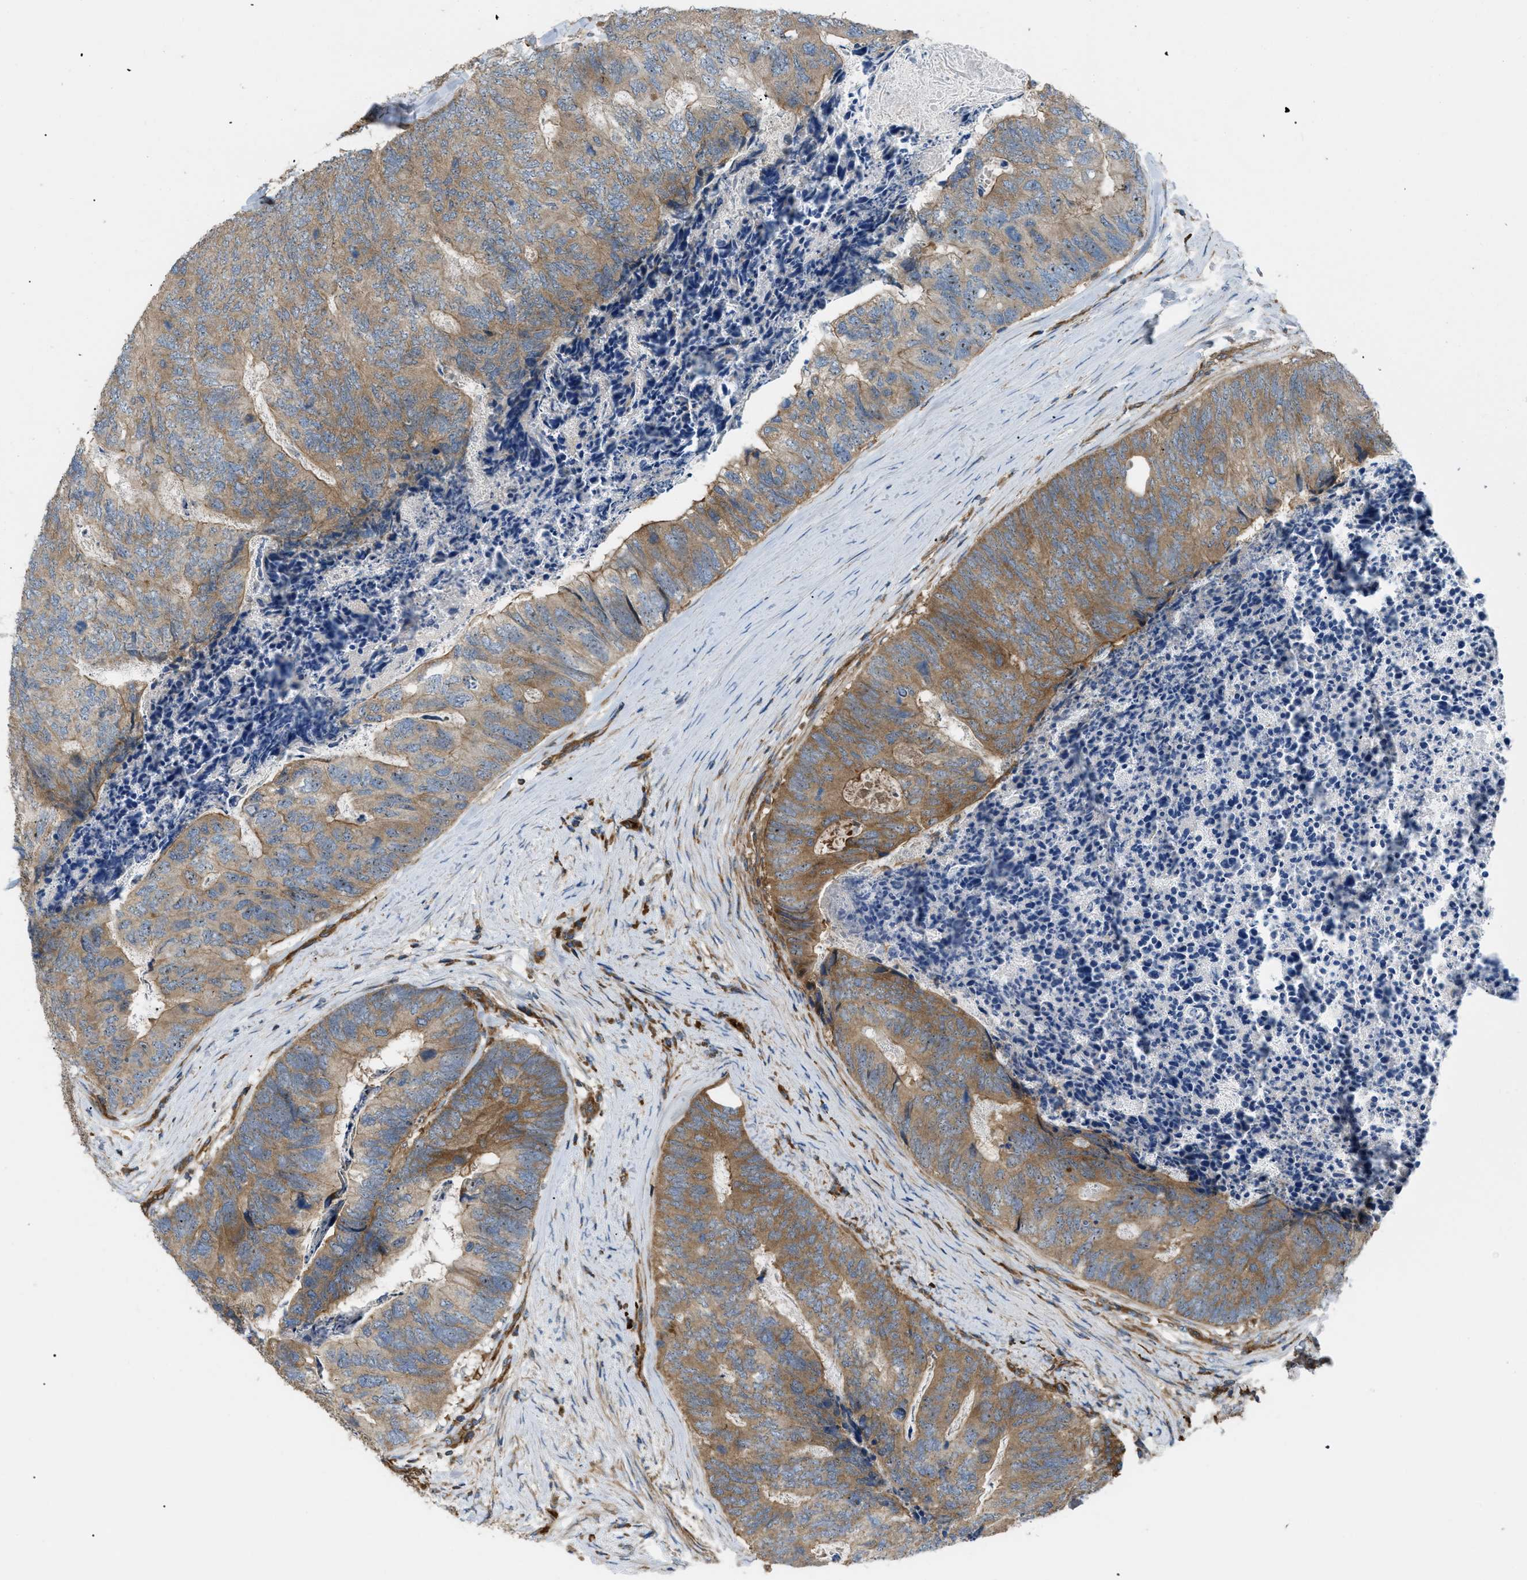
{"staining": {"intensity": "moderate", "quantity": ">75%", "location": "cytoplasmic/membranous"}, "tissue": "colorectal cancer", "cell_type": "Tumor cells", "image_type": "cancer", "snomed": [{"axis": "morphology", "description": "Adenocarcinoma, NOS"}, {"axis": "topography", "description": "Colon"}], "caption": "An IHC histopathology image of tumor tissue is shown. Protein staining in brown shows moderate cytoplasmic/membranous positivity in colorectal cancer (adenocarcinoma) within tumor cells. (DAB (3,3'-diaminobenzidine) = brown stain, brightfield microscopy at high magnification).", "gene": "ATP2A3", "patient": {"sex": "female", "age": 67}}